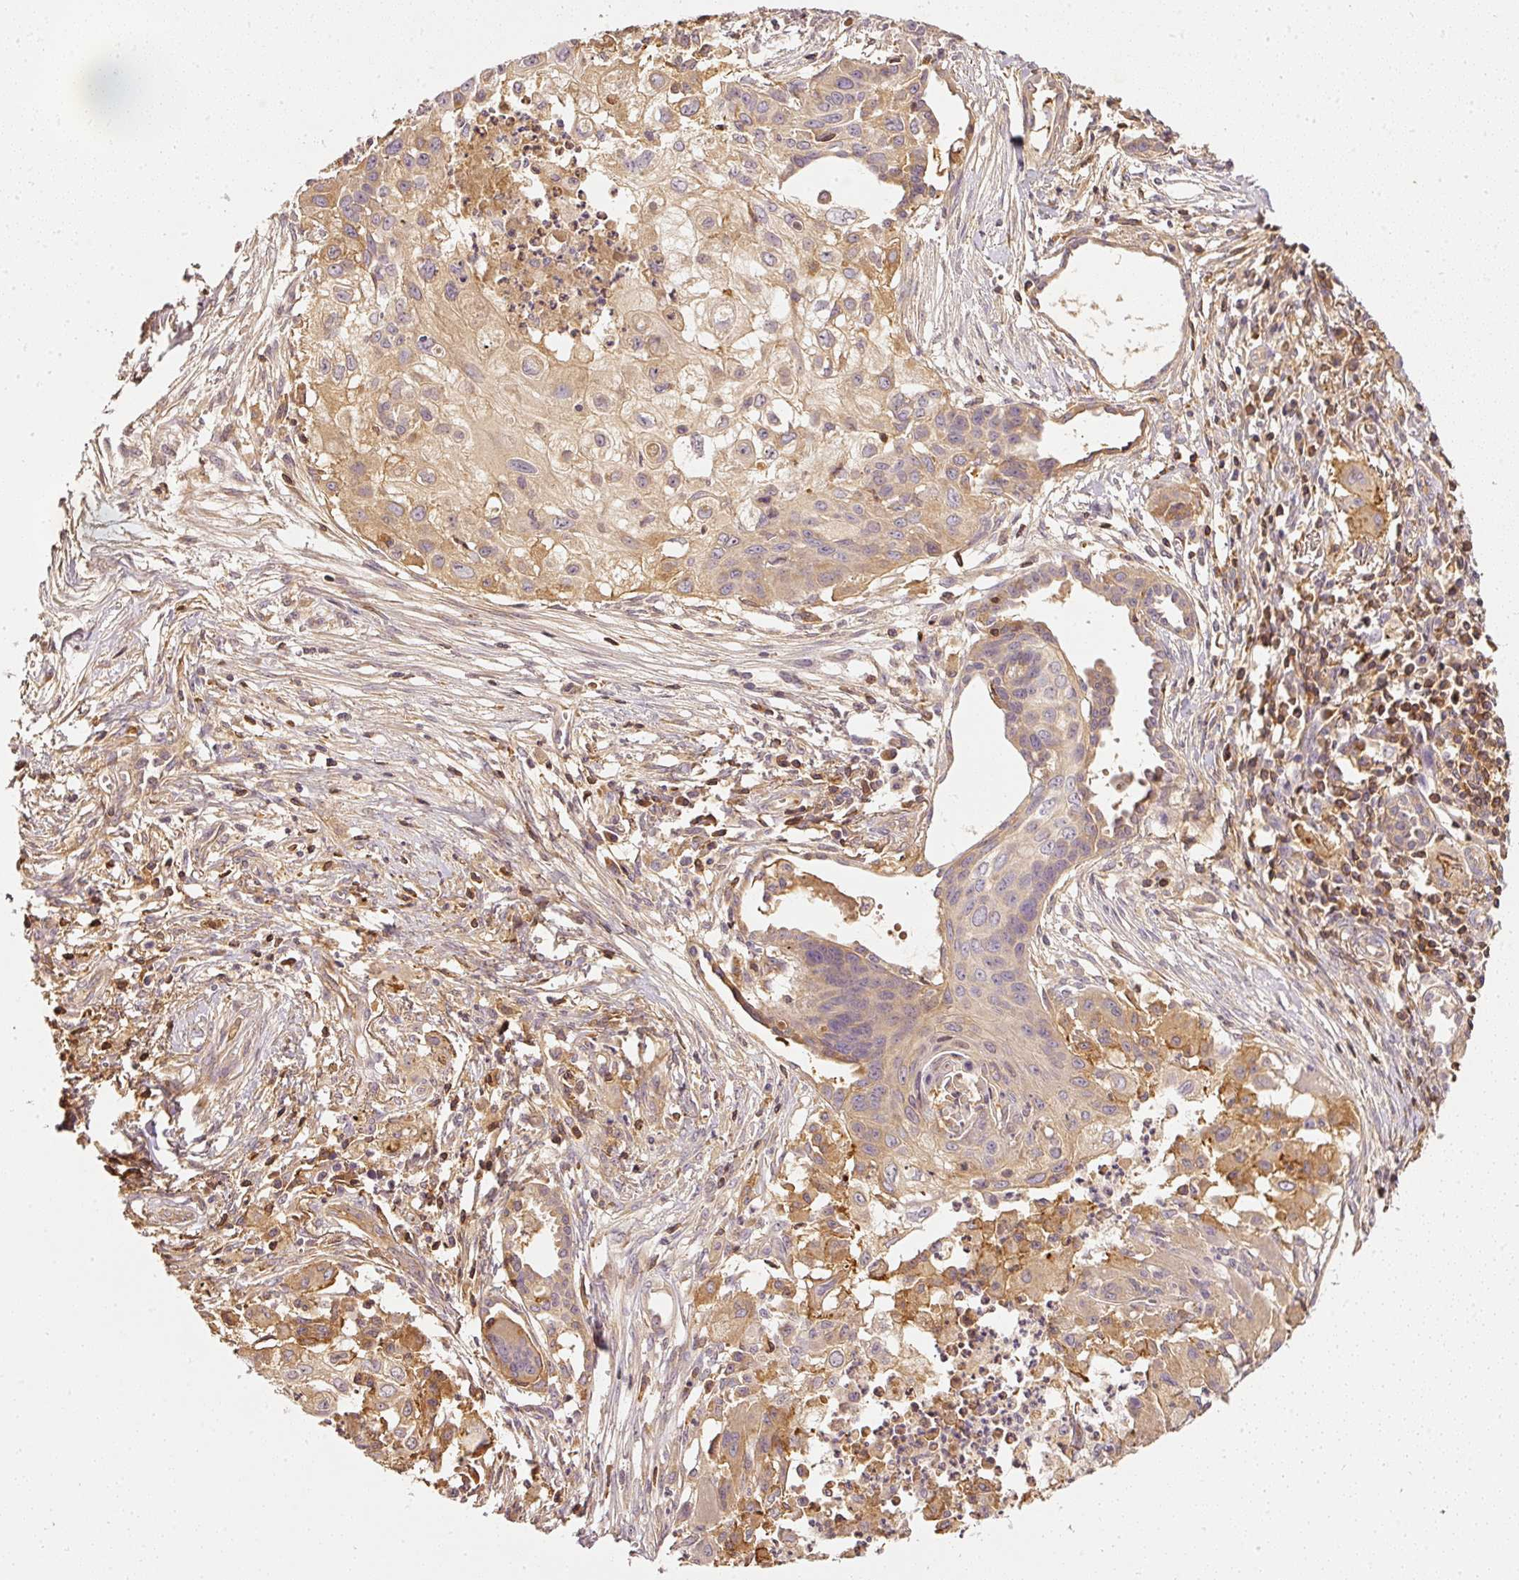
{"staining": {"intensity": "weak", "quantity": "<25%", "location": "cytoplasmic/membranous"}, "tissue": "lung cancer", "cell_type": "Tumor cells", "image_type": "cancer", "snomed": [{"axis": "morphology", "description": "Squamous cell carcinoma, NOS"}, {"axis": "topography", "description": "Lung"}], "caption": "This is an immunohistochemistry (IHC) histopathology image of squamous cell carcinoma (lung). There is no expression in tumor cells.", "gene": "EVL", "patient": {"sex": "male", "age": 71}}